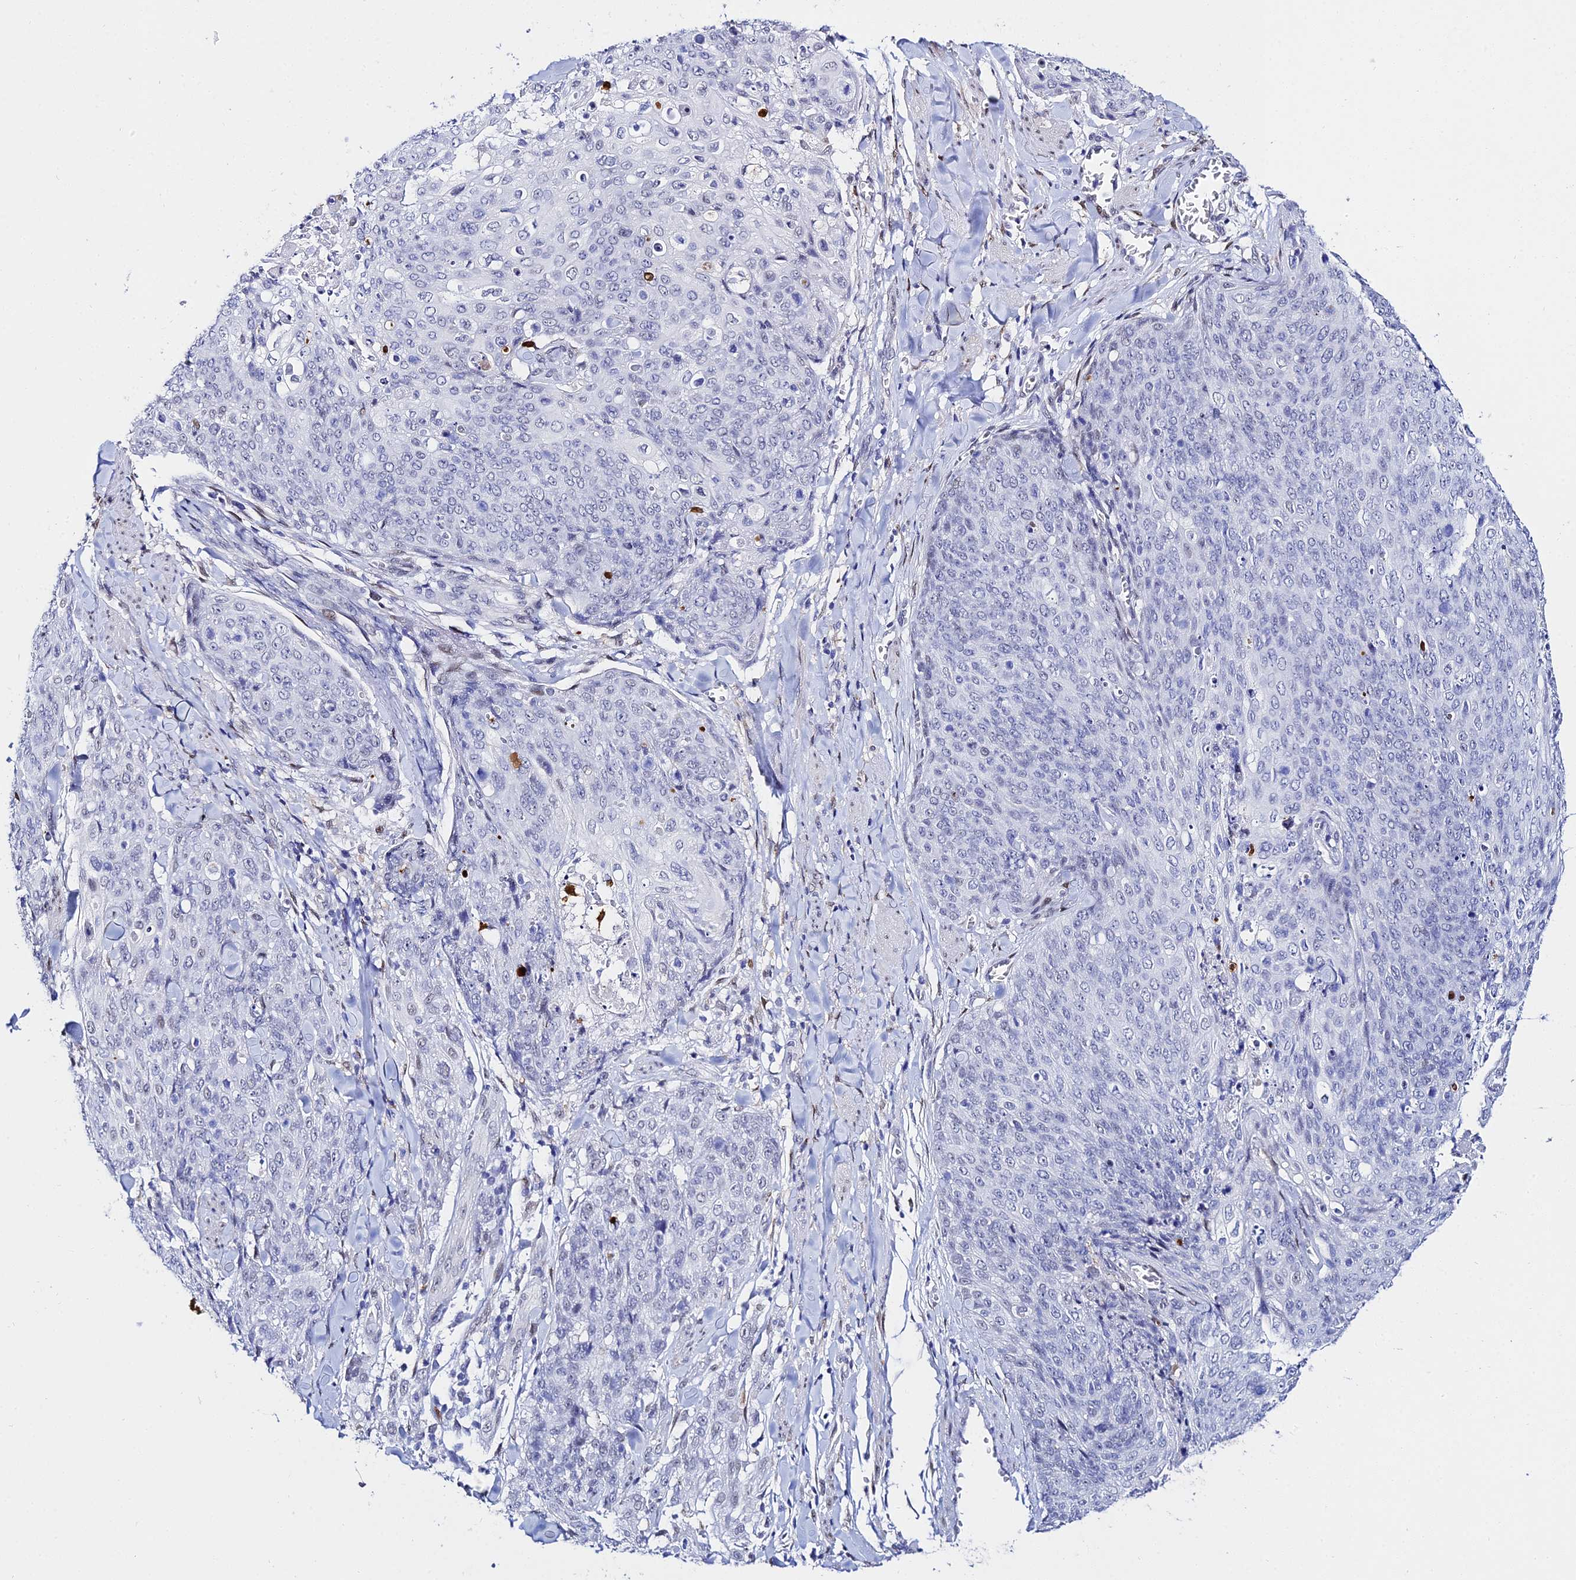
{"staining": {"intensity": "negative", "quantity": "none", "location": "none"}, "tissue": "skin cancer", "cell_type": "Tumor cells", "image_type": "cancer", "snomed": [{"axis": "morphology", "description": "Squamous cell carcinoma, NOS"}, {"axis": "topography", "description": "Skin"}, {"axis": "topography", "description": "Vulva"}], "caption": "Protein analysis of skin cancer (squamous cell carcinoma) shows no significant expression in tumor cells. (Brightfield microscopy of DAB IHC at high magnification).", "gene": "POFUT2", "patient": {"sex": "female", "age": 85}}